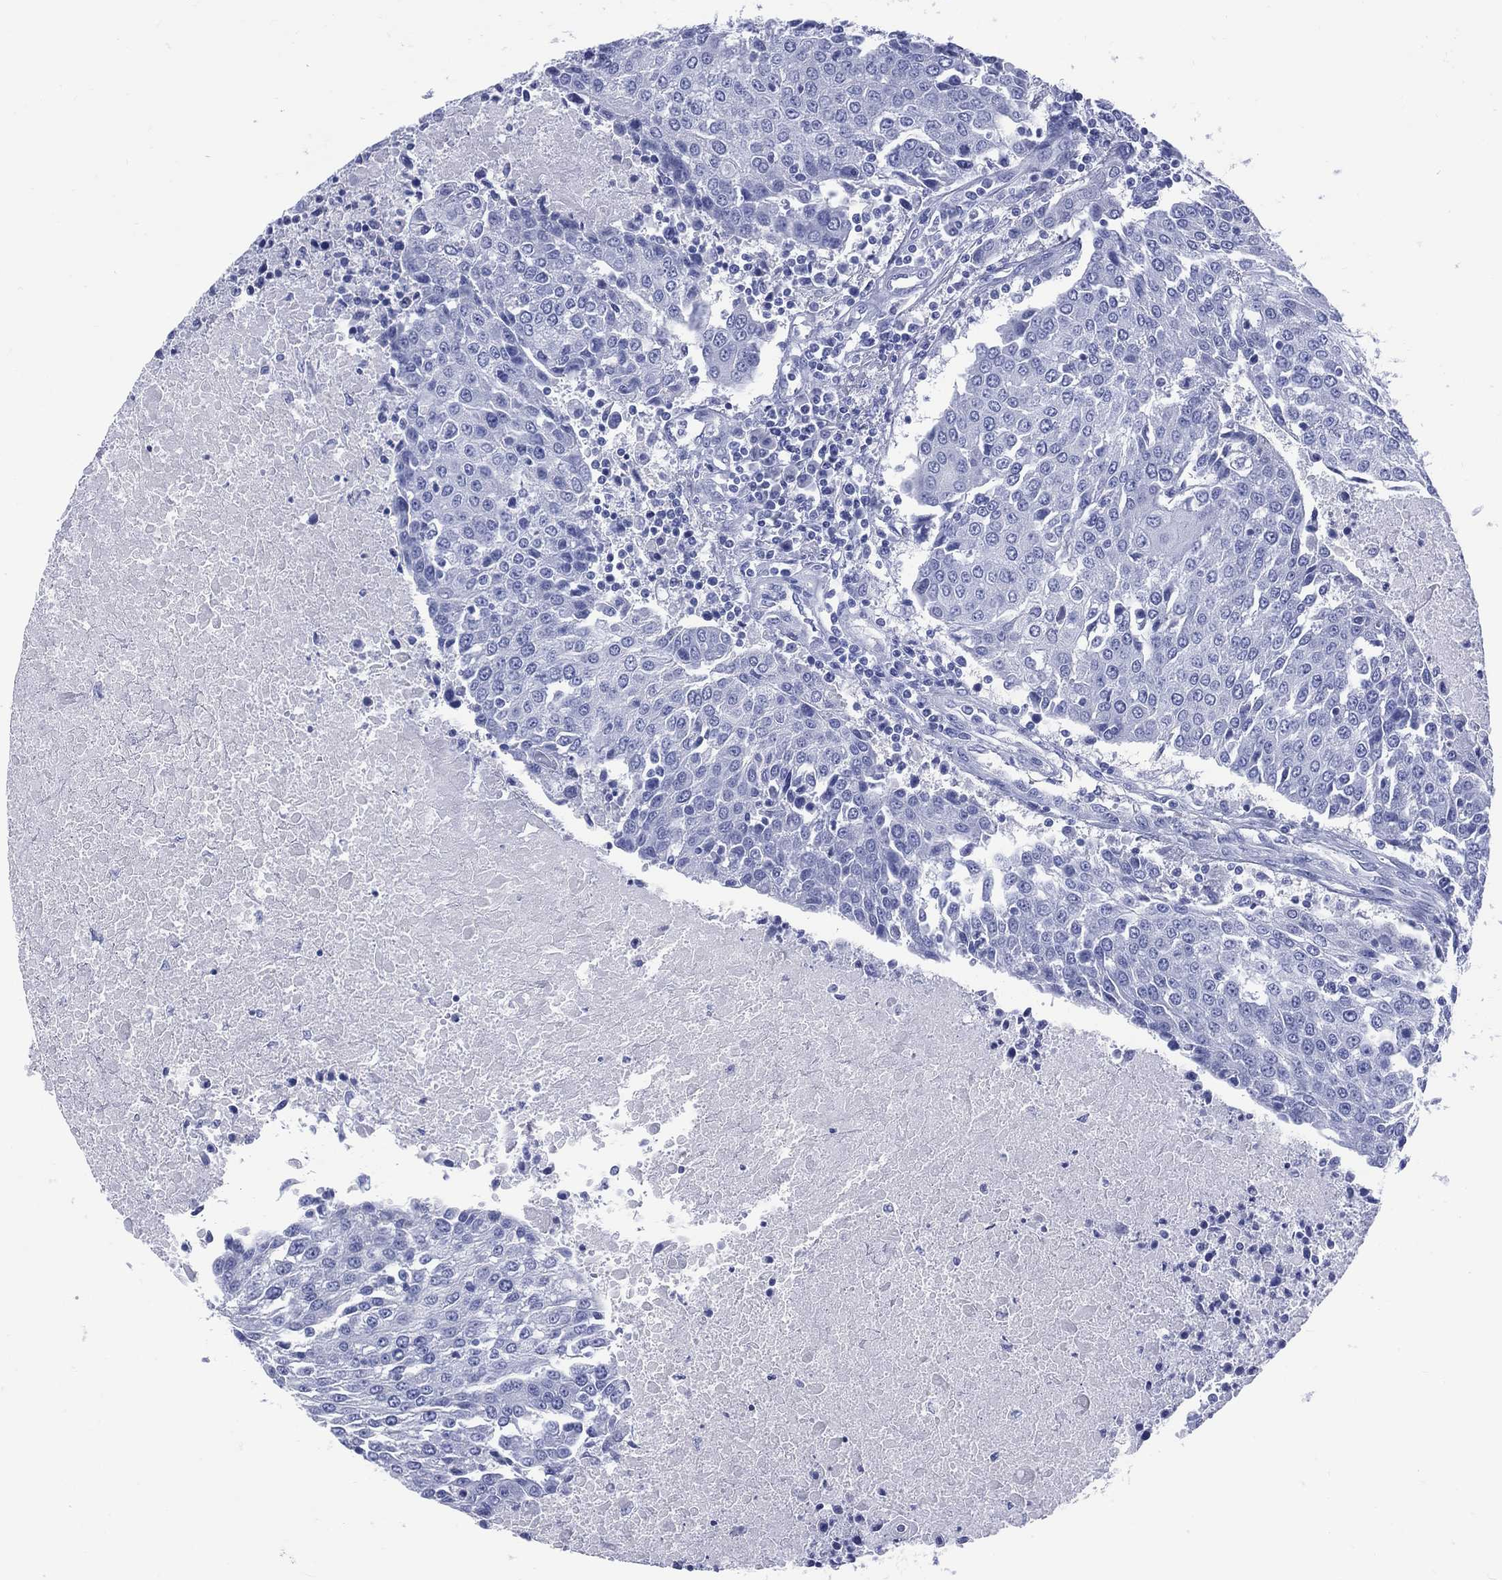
{"staining": {"intensity": "negative", "quantity": "none", "location": "none"}, "tissue": "urothelial cancer", "cell_type": "Tumor cells", "image_type": "cancer", "snomed": [{"axis": "morphology", "description": "Urothelial carcinoma, High grade"}, {"axis": "topography", "description": "Urinary bladder"}], "caption": "This micrograph is of high-grade urothelial carcinoma stained with IHC to label a protein in brown with the nuclei are counter-stained blue. There is no staining in tumor cells. Nuclei are stained in blue.", "gene": "LRRD1", "patient": {"sex": "female", "age": 85}}